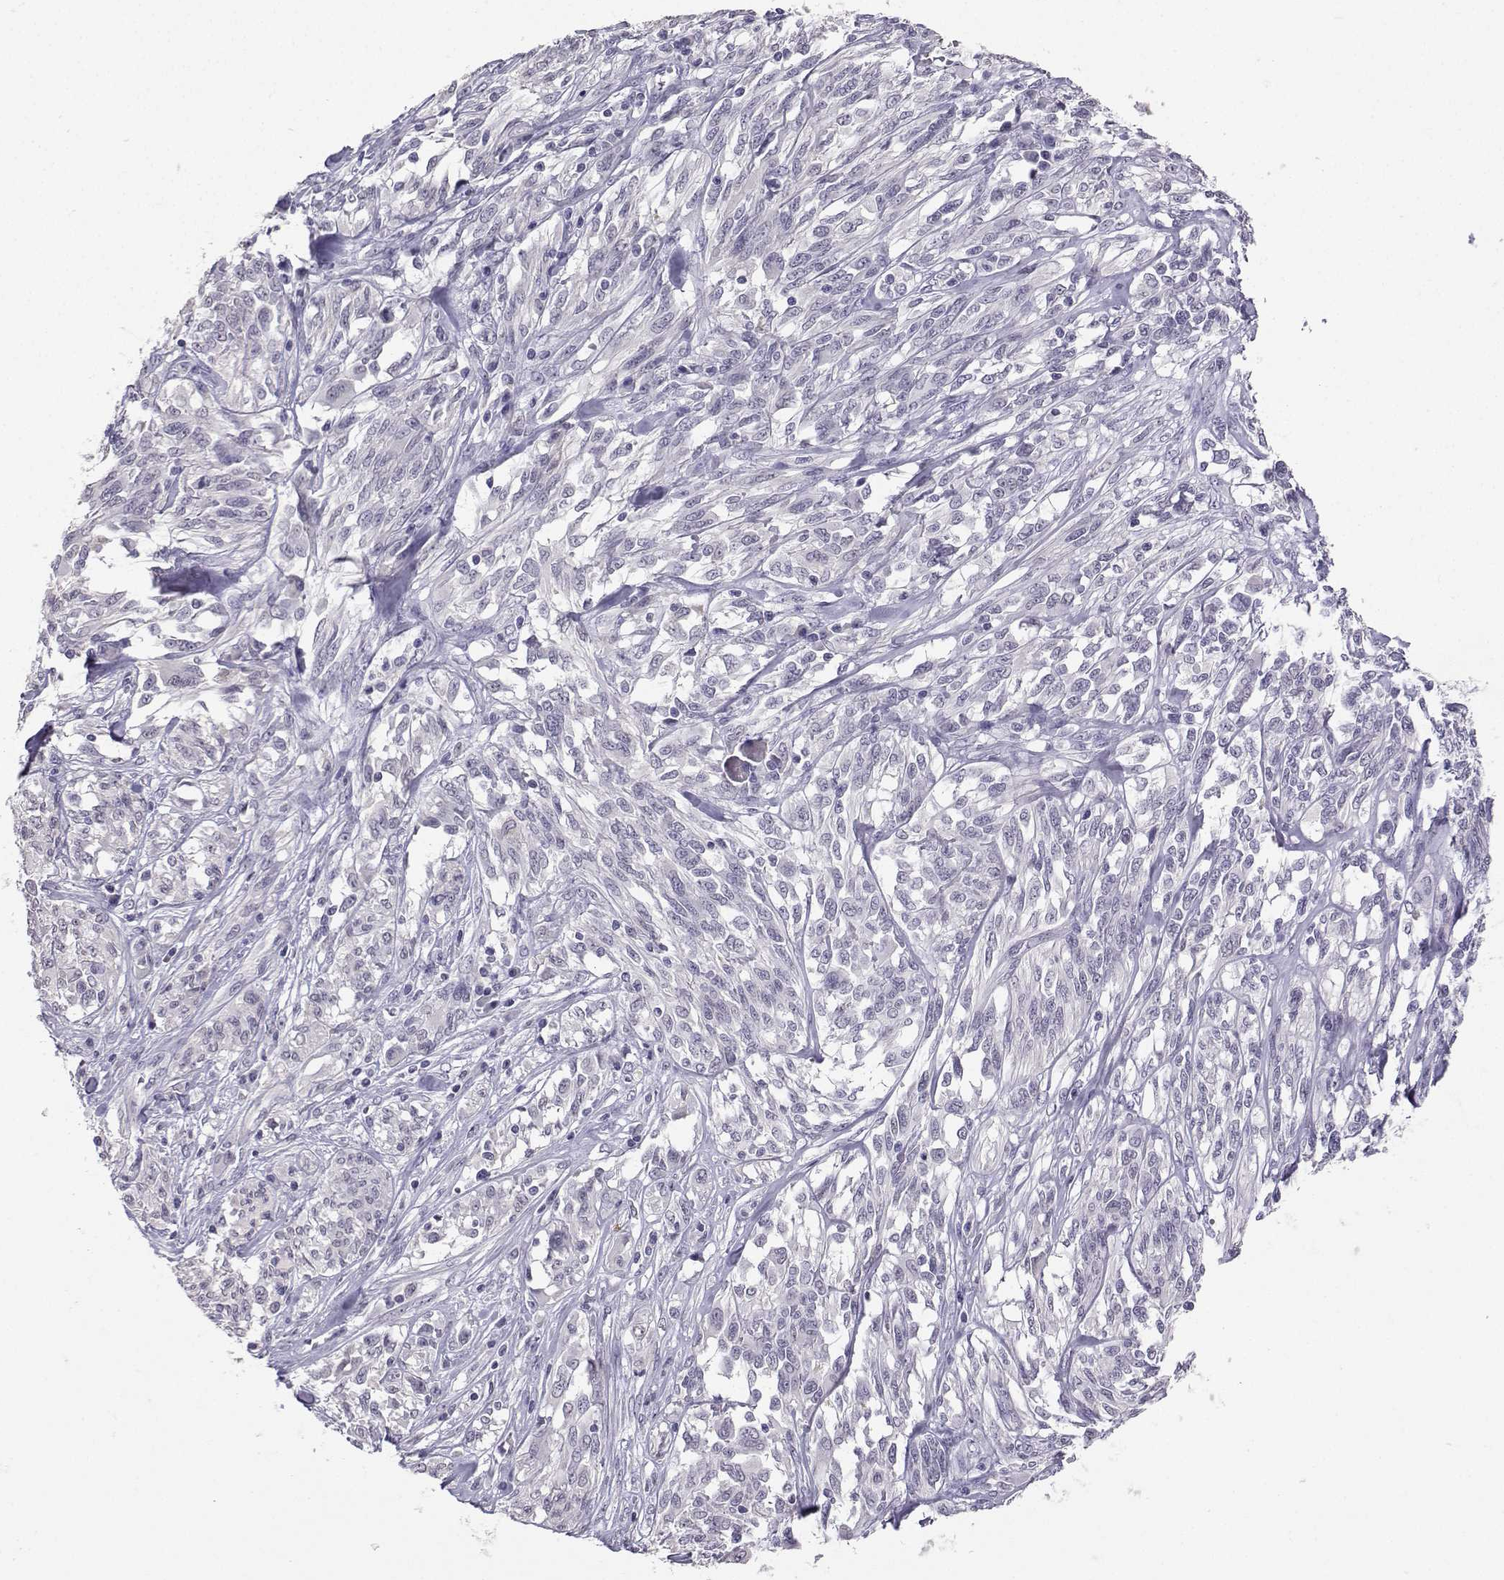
{"staining": {"intensity": "negative", "quantity": "none", "location": "none"}, "tissue": "melanoma", "cell_type": "Tumor cells", "image_type": "cancer", "snomed": [{"axis": "morphology", "description": "Malignant melanoma, NOS"}, {"axis": "topography", "description": "Skin"}], "caption": "Immunohistochemistry (IHC) of malignant melanoma displays no expression in tumor cells. (DAB immunohistochemistry, high magnification).", "gene": "TBR1", "patient": {"sex": "female", "age": 91}}